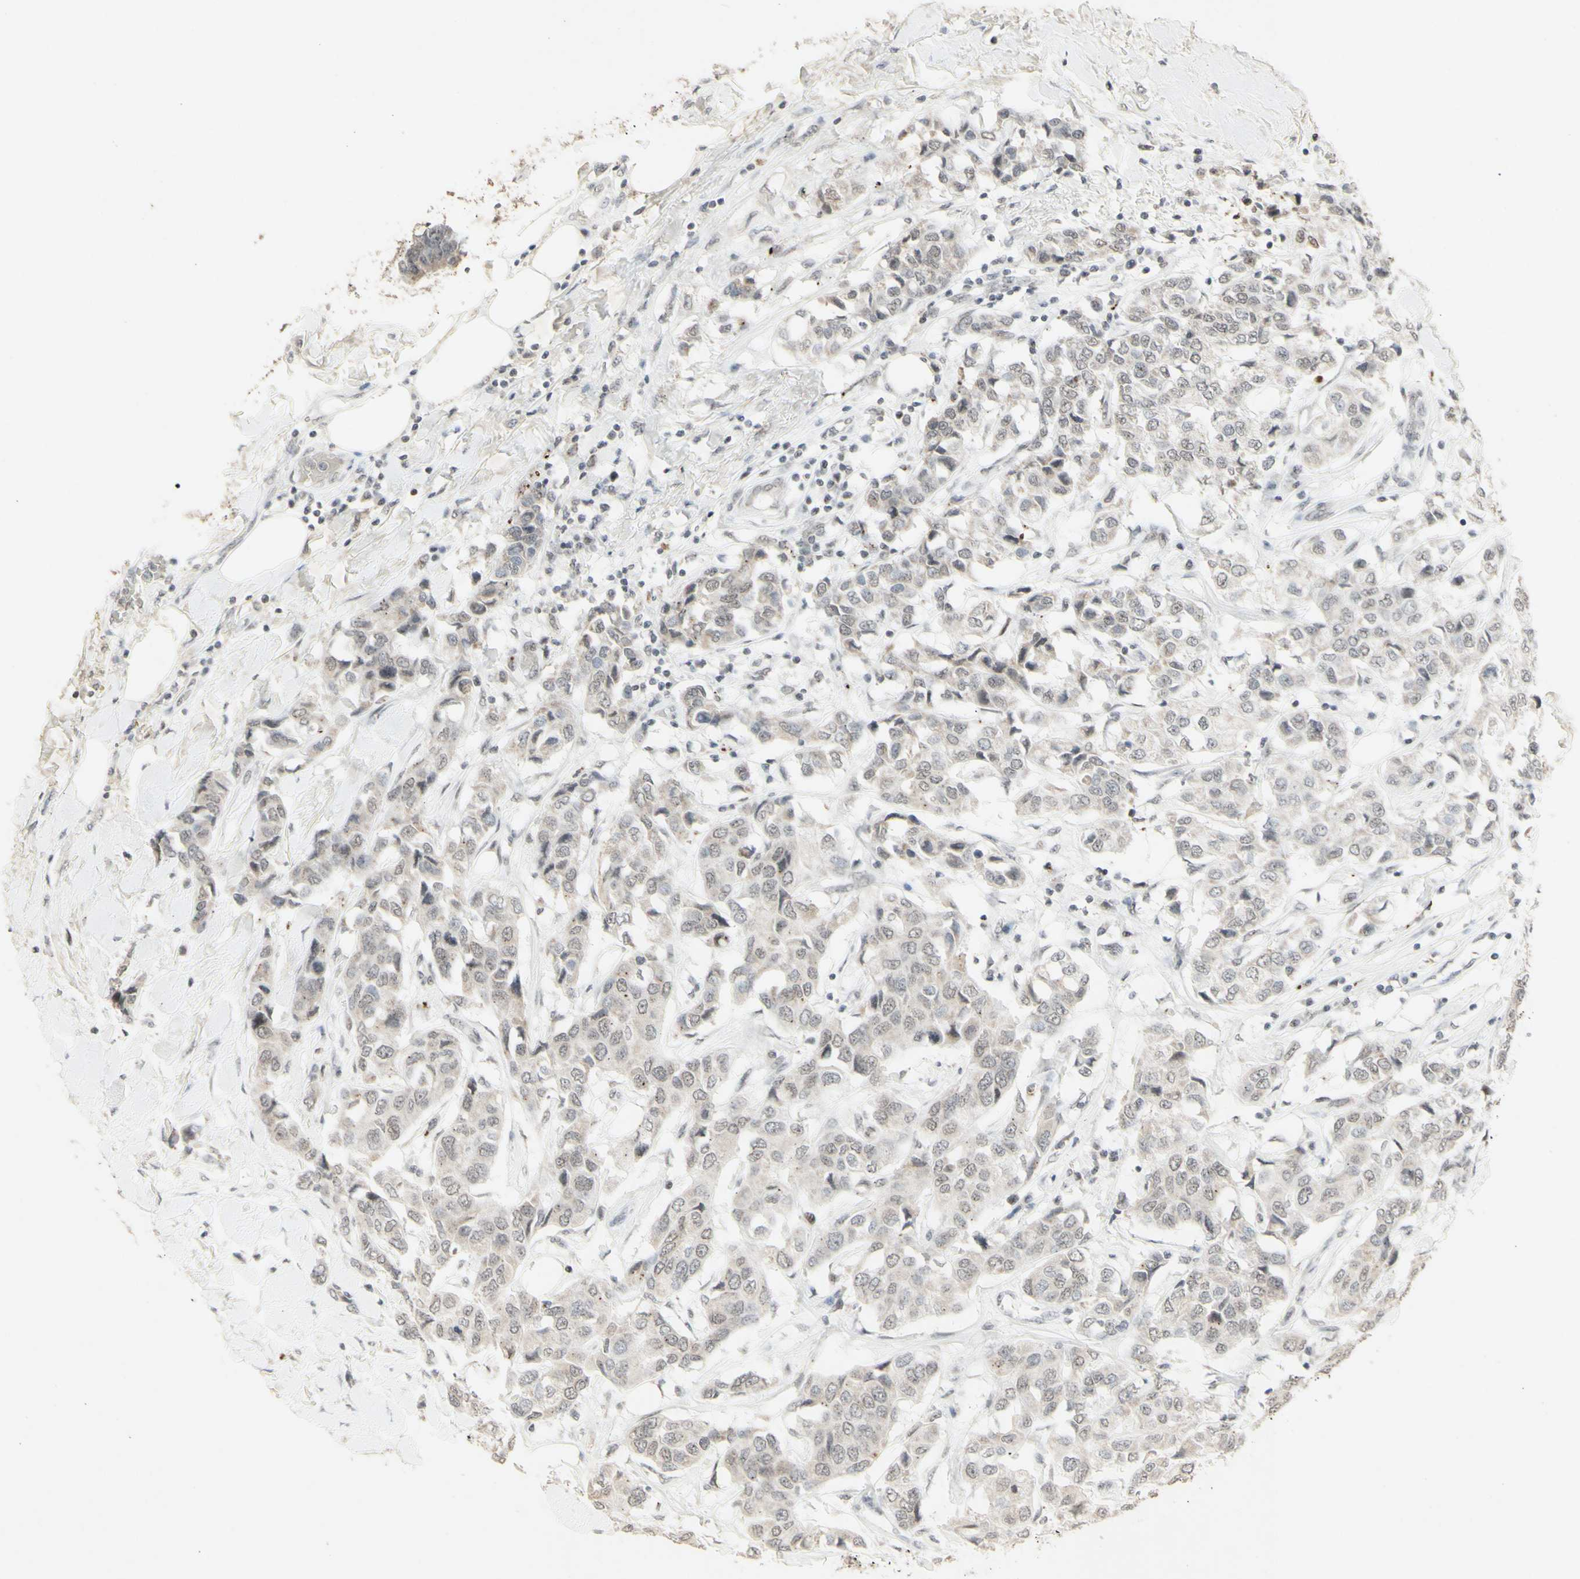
{"staining": {"intensity": "weak", "quantity": "<25%", "location": "cytoplasmic/membranous,nuclear"}, "tissue": "breast cancer", "cell_type": "Tumor cells", "image_type": "cancer", "snomed": [{"axis": "morphology", "description": "Duct carcinoma"}, {"axis": "topography", "description": "Breast"}], "caption": "High power microscopy image of an immunohistochemistry photomicrograph of invasive ductal carcinoma (breast), revealing no significant staining in tumor cells. (DAB (3,3'-diaminobenzidine) immunohistochemistry (IHC) visualized using brightfield microscopy, high magnification).", "gene": "CENPB", "patient": {"sex": "female", "age": 80}}